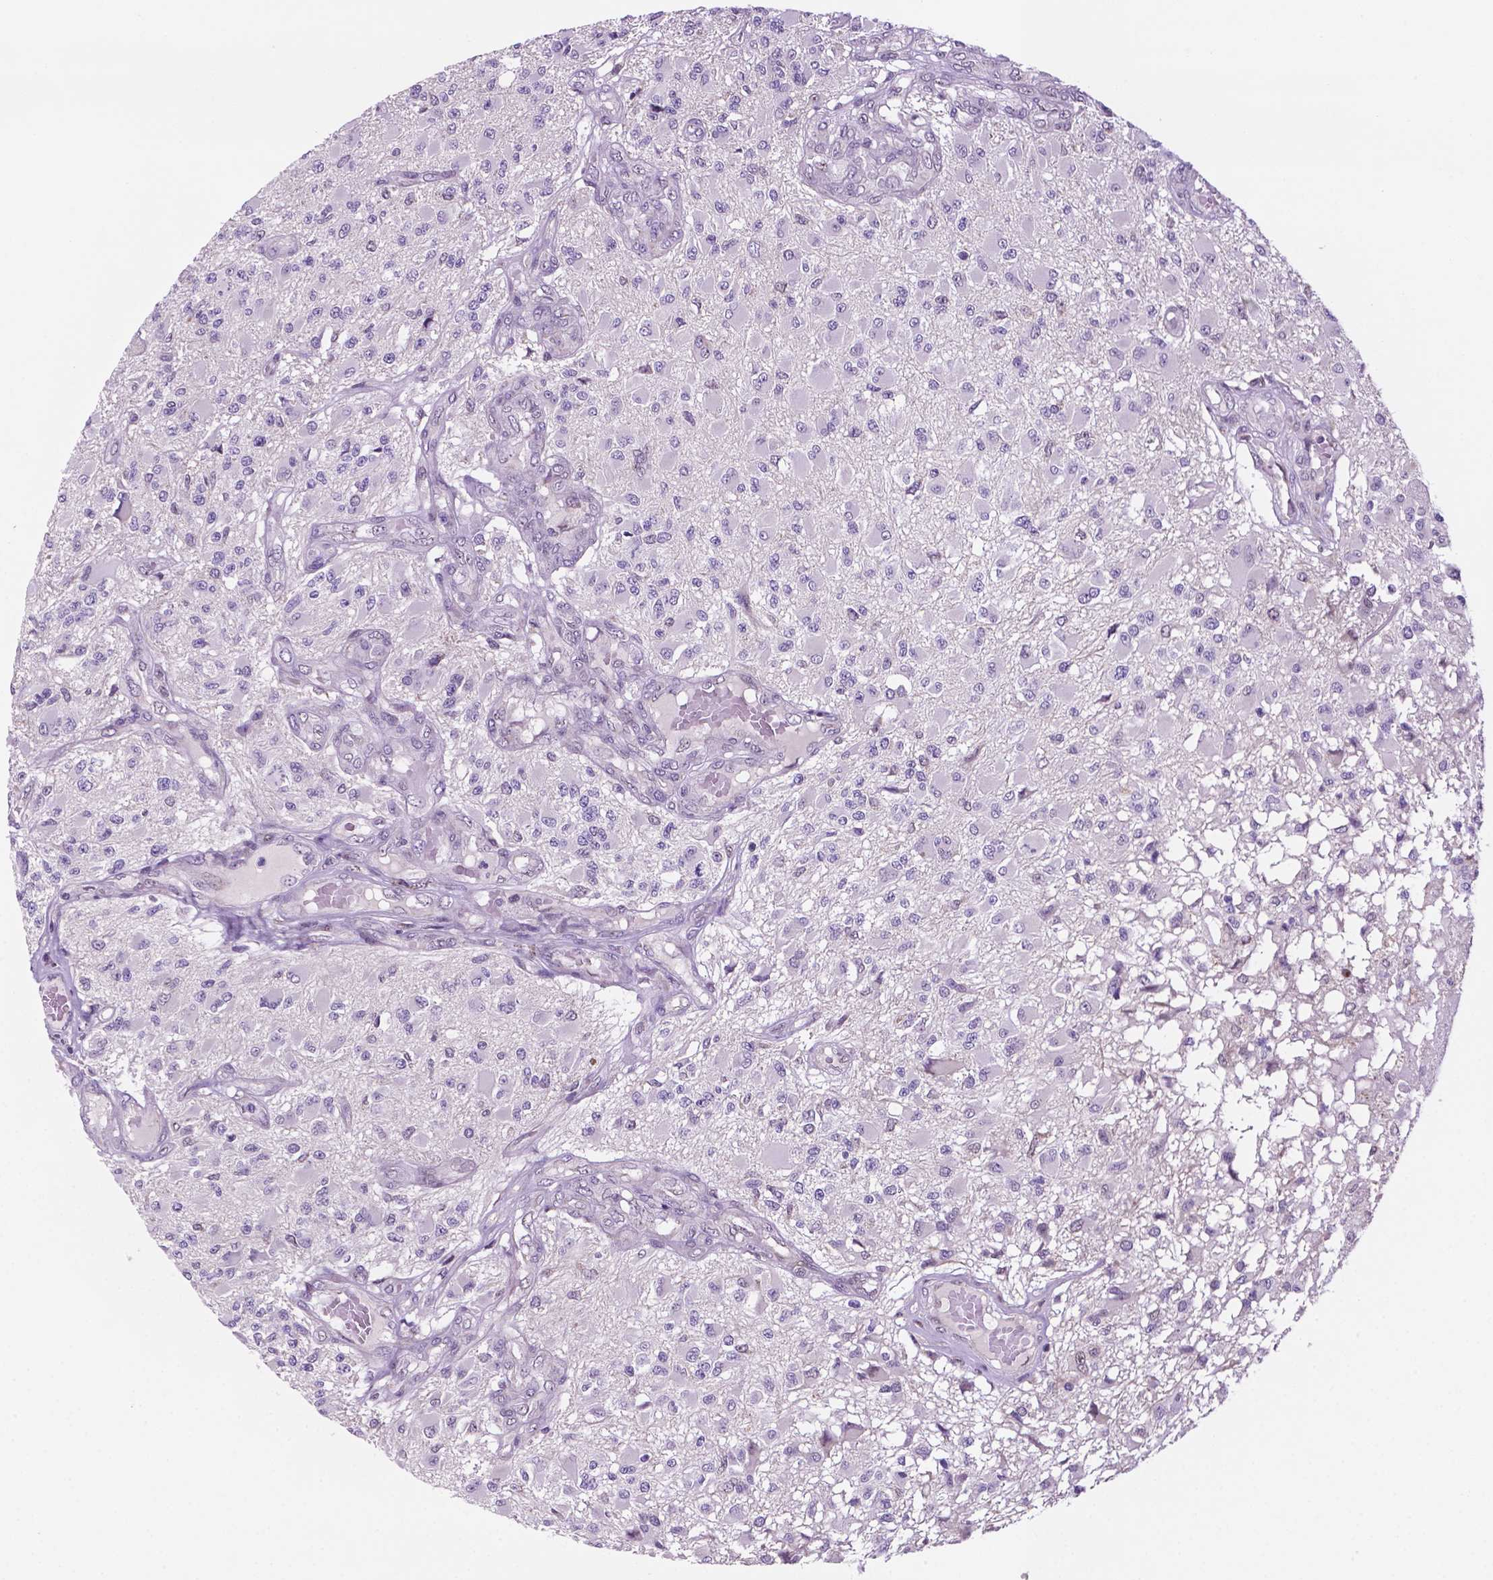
{"staining": {"intensity": "negative", "quantity": "none", "location": "none"}, "tissue": "glioma", "cell_type": "Tumor cells", "image_type": "cancer", "snomed": [{"axis": "morphology", "description": "Glioma, malignant, High grade"}, {"axis": "topography", "description": "Brain"}], "caption": "Image shows no significant protein positivity in tumor cells of glioma. (DAB immunohistochemistry visualized using brightfield microscopy, high magnification).", "gene": "C18orf21", "patient": {"sex": "female", "age": 63}}